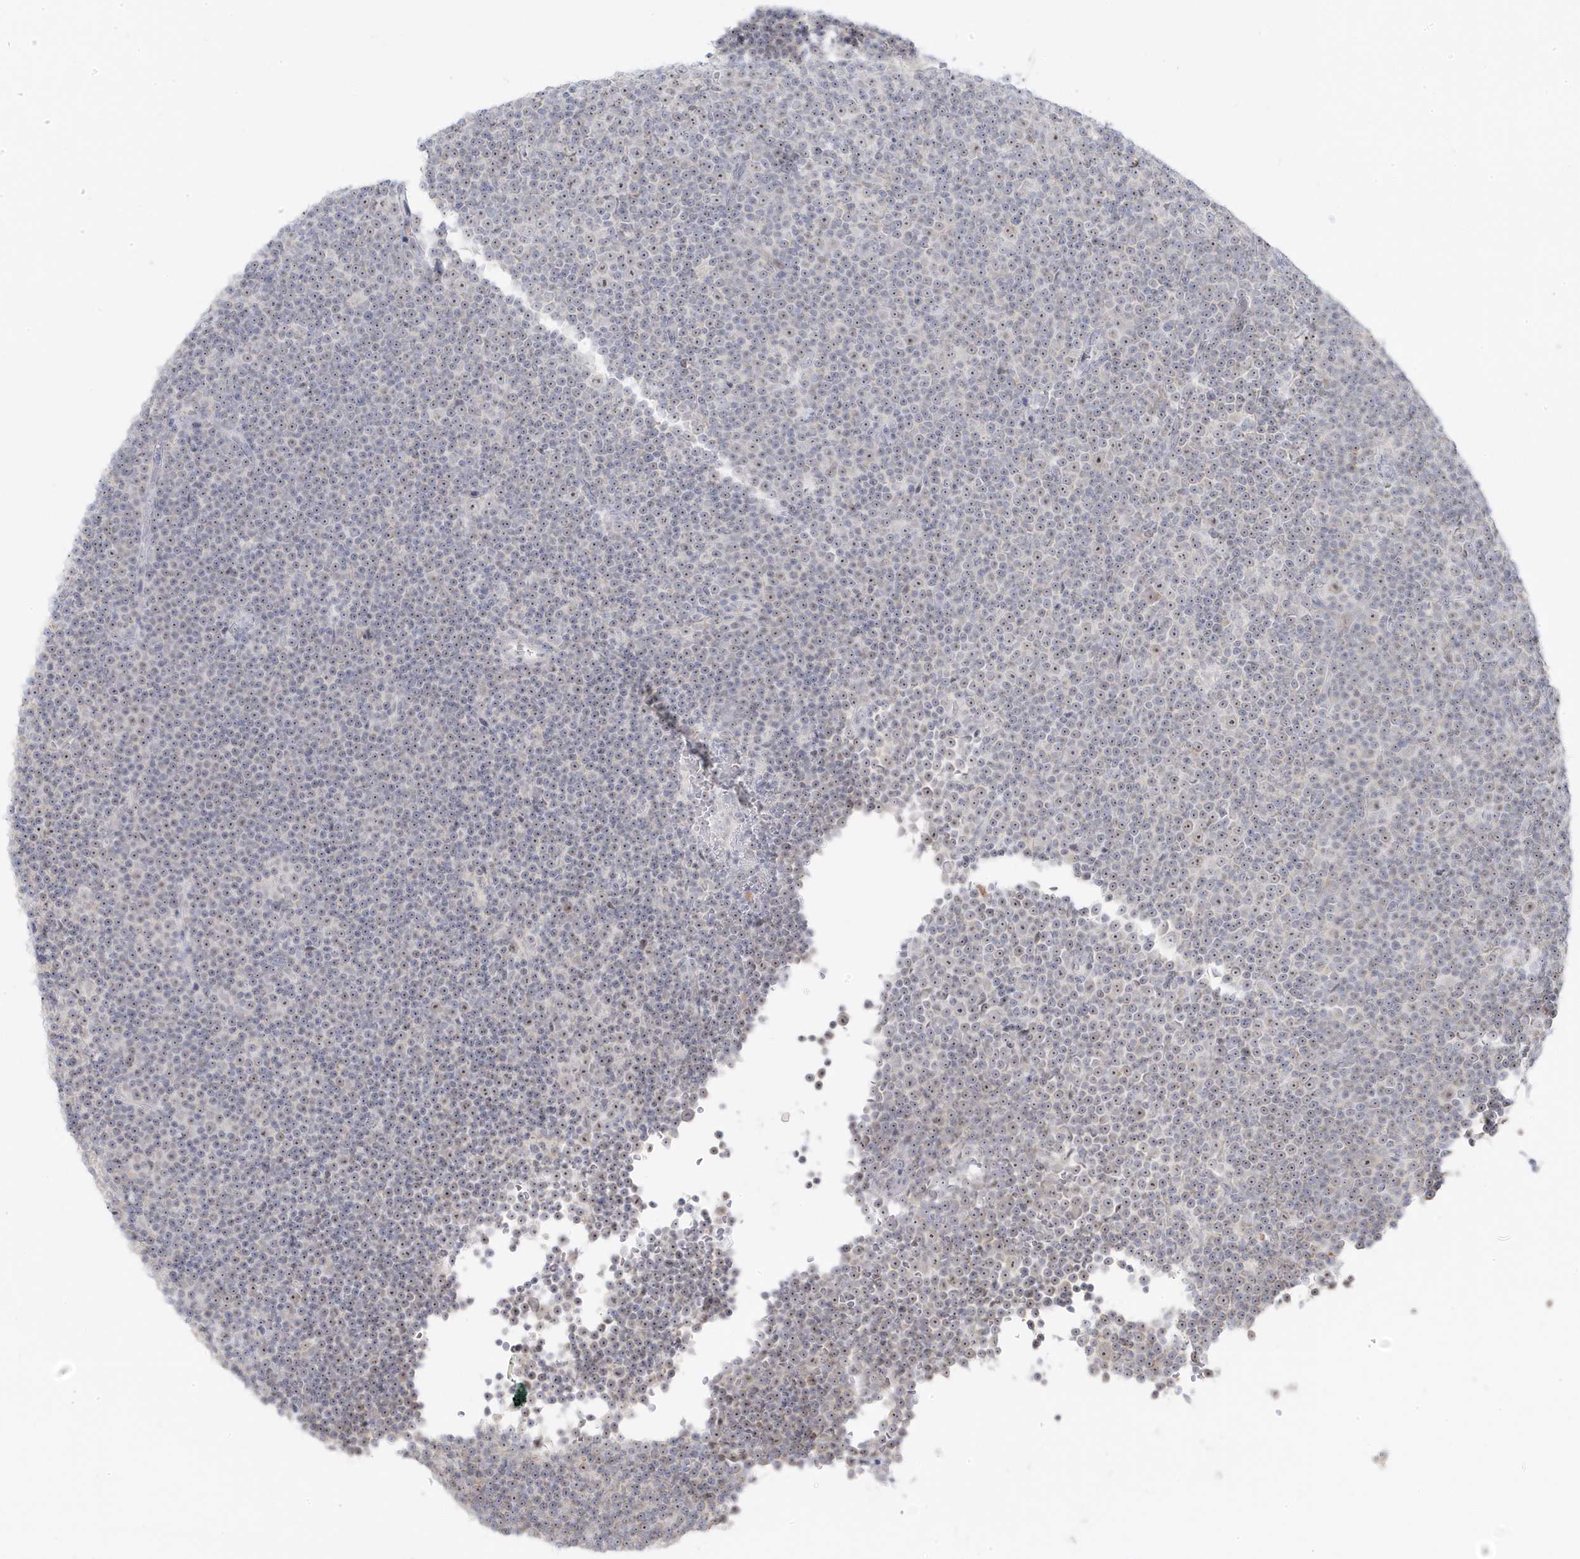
{"staining": {"intensity": "weak", "quantity": ">75%", "location": "nuclear"}, "tissue": "lymphoma", "cell_type": "Tumor cells", "image_type": "cancer", "snomed": [{"axis": "morphology", "description": "Malignant lymphoma, non-Hodgkin's type, Low grade"}, {"axis": "topography", "description": "Lymph node"}], "caption": "Weak nuclear staining for a protein is seen in about >75% of tumor cells of malignant lymphoma, non-Hodgkin's type (low-grade) using immunohistochemistry (IHC).", "gene": "TSEN15", "patient": {"sex": "female", "age": 67}}